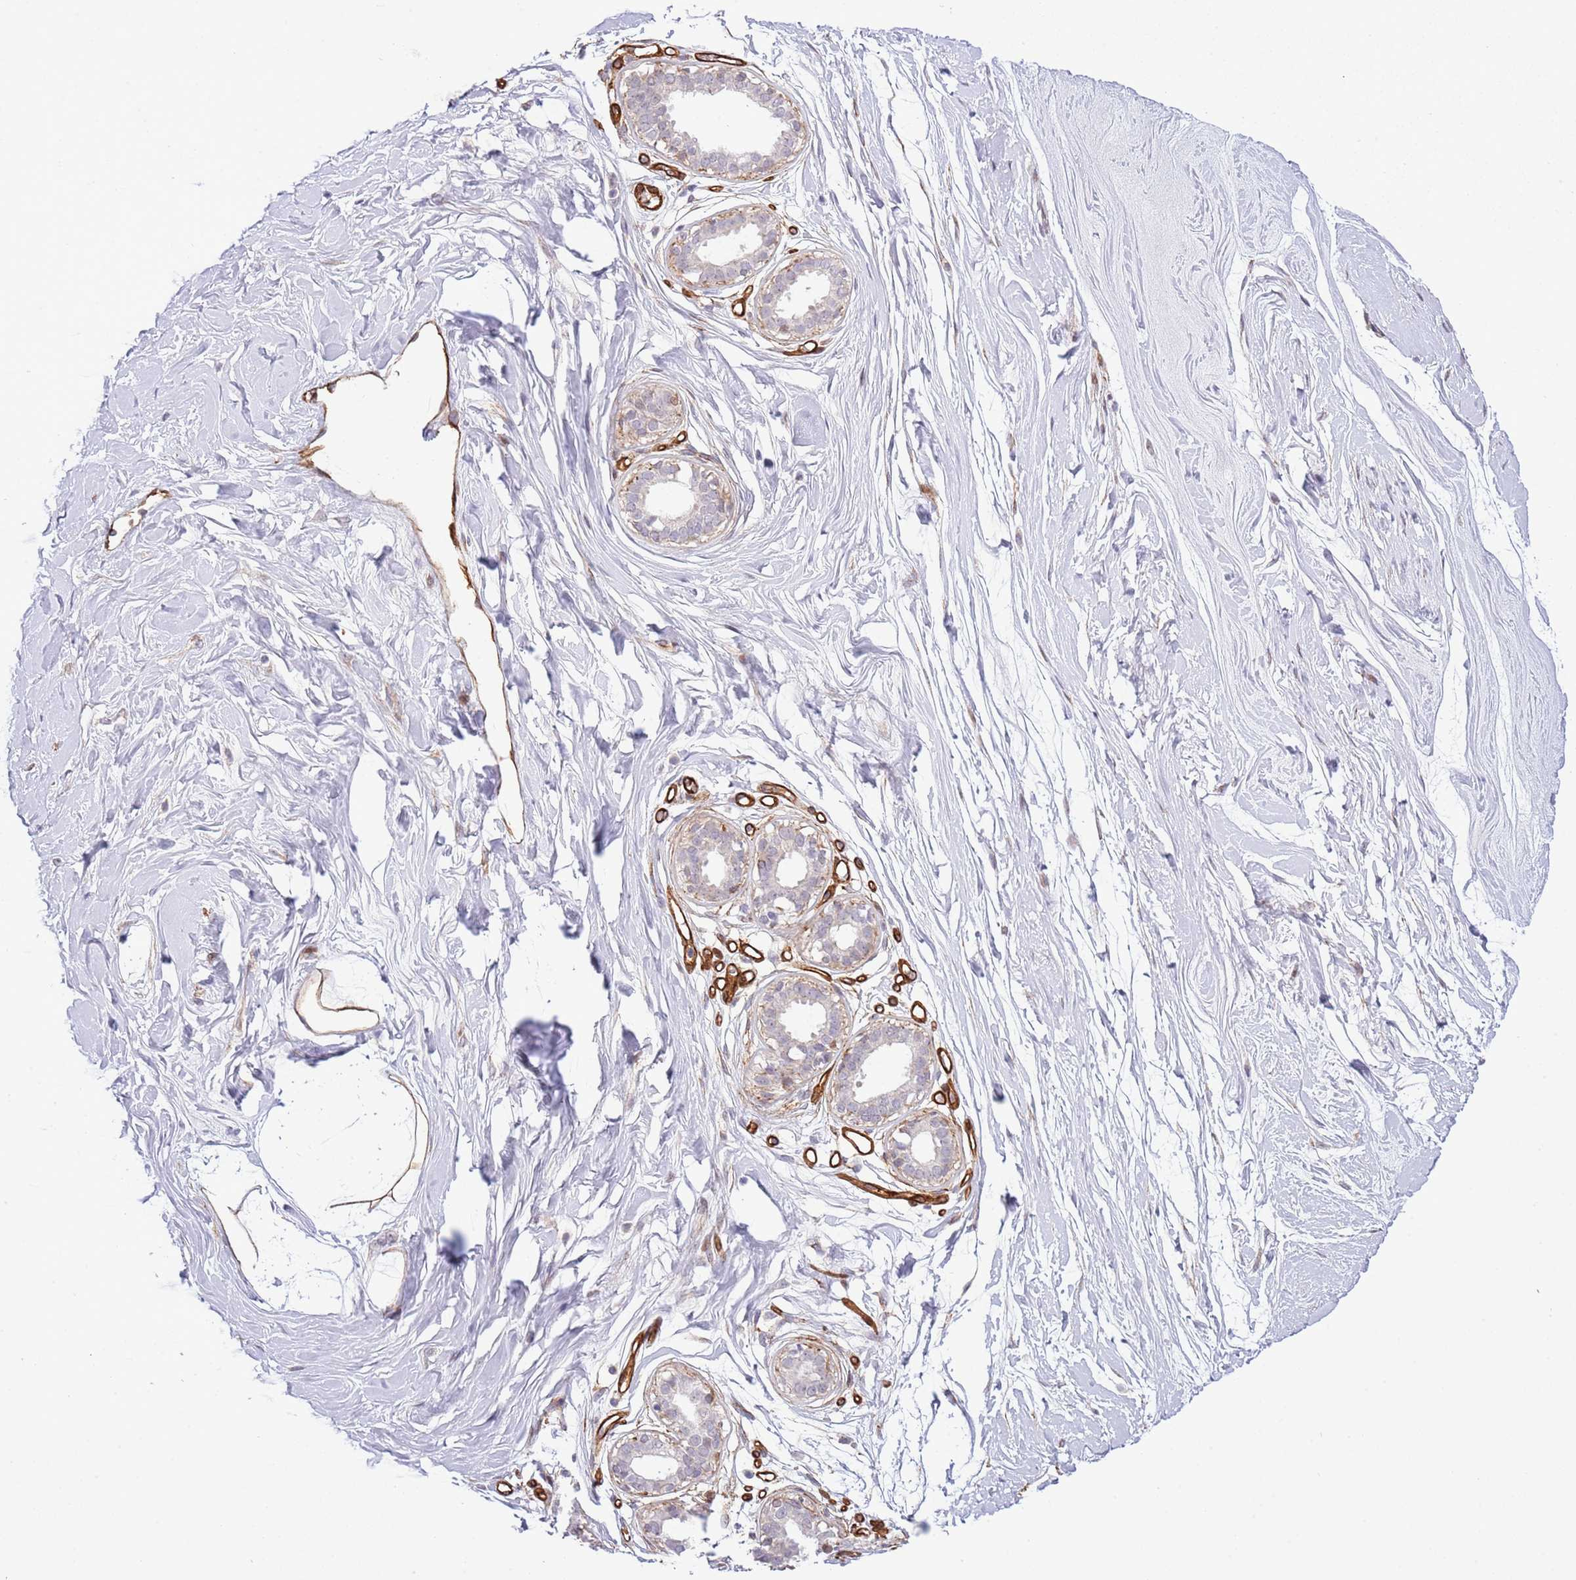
{"staining": {"intensity": "weak", "quantity": ">75%", "location": "cytoplasmic/membranous"}, "tissue": "breast", "cell_type": "Adipocytes", "image_type": "normal", "snomed": [{"axis": "morphology", "description": "Normal tissue, NOS"}, {"axis": "topography", "description": "Breast"}], "caption": "Immunohistochemistry (IHC) image of normal breast: human breast stained using IHC exhibits low levels of weak protein expression localized specifically in the cytoplasmic/membranous of adipocytes, appearing as a cytoplasmic/membranous brown color.", "gene": "NEK3", "patient": {"sex": "female", "age": 45}}